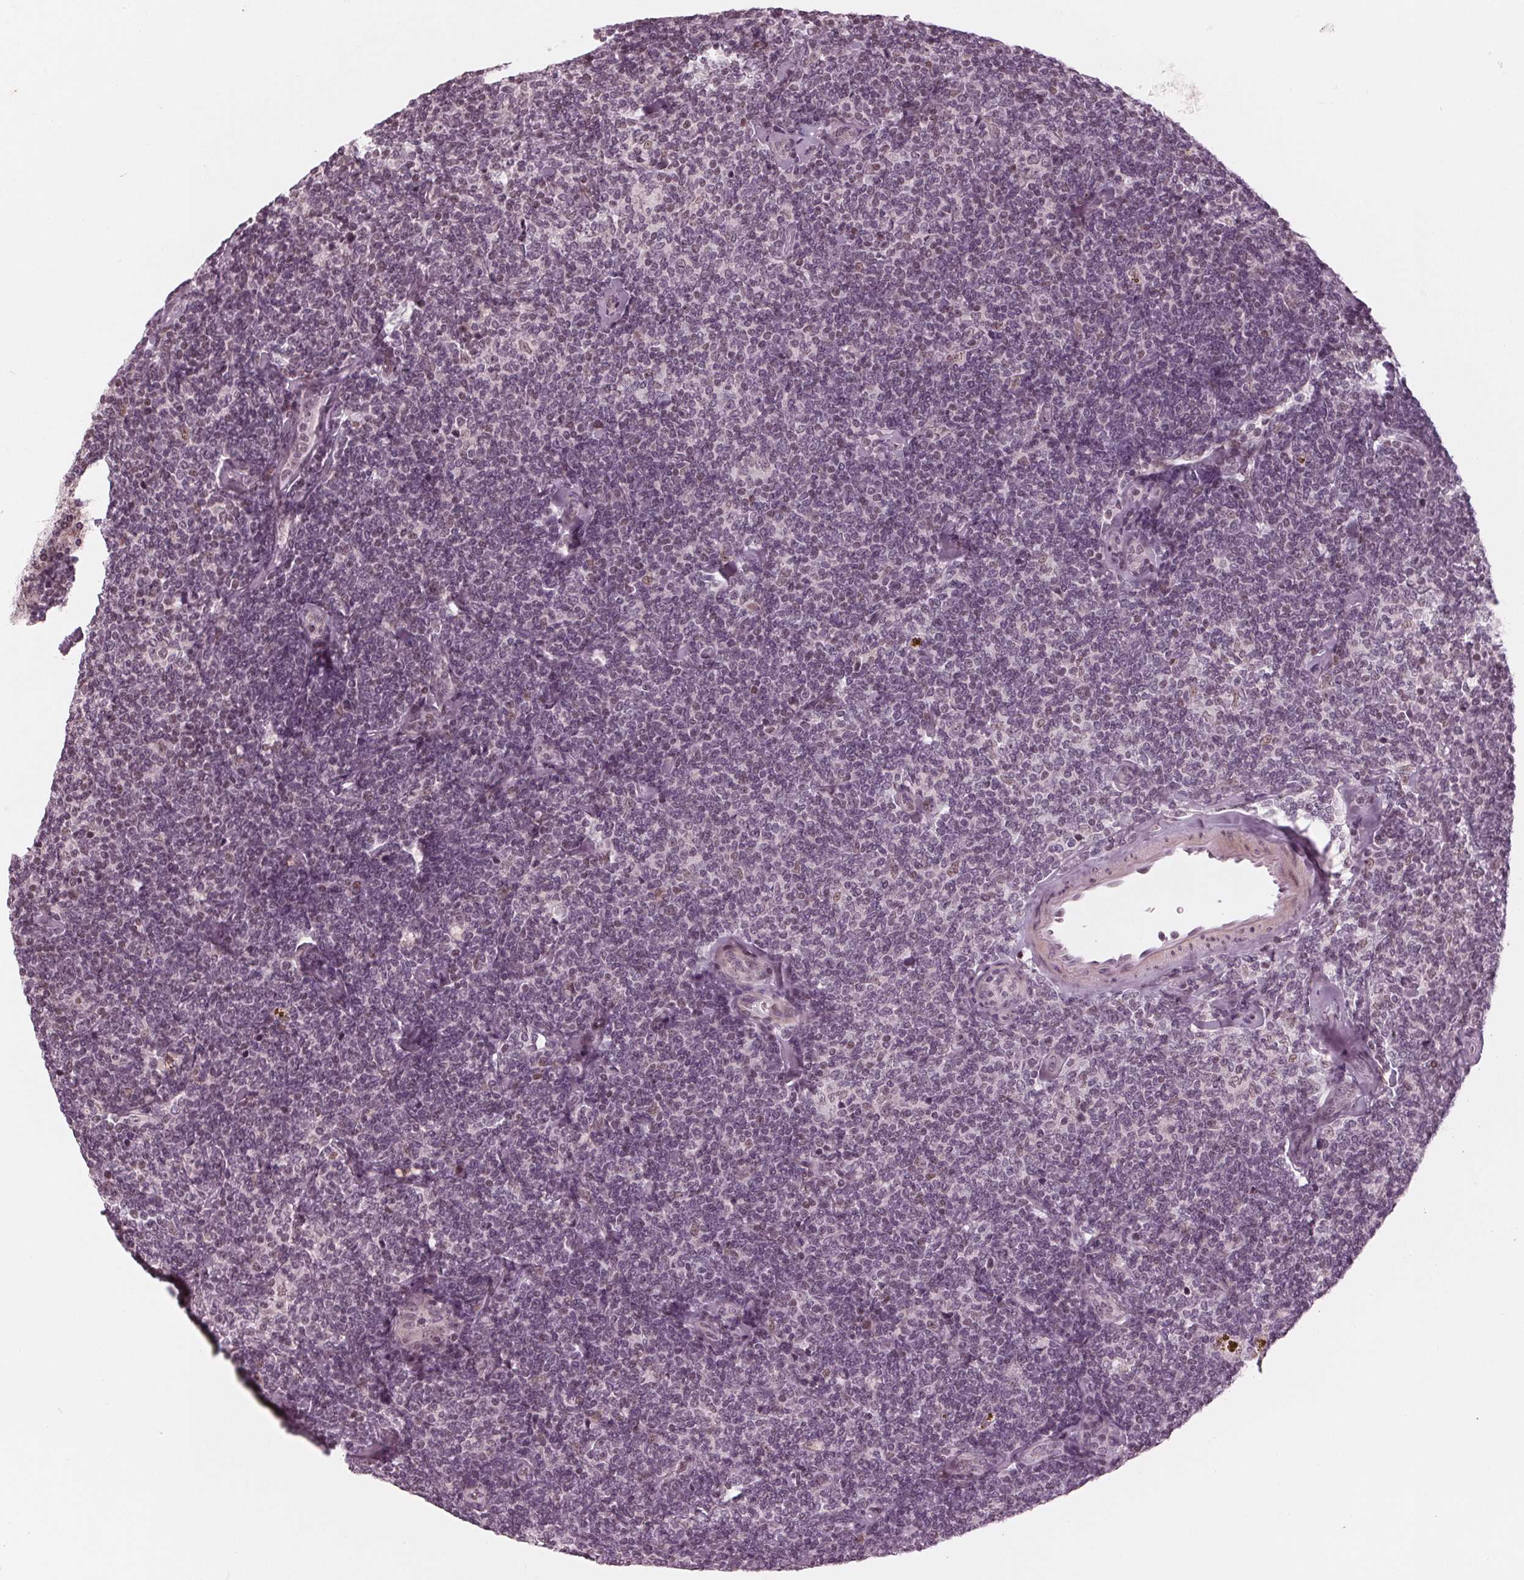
{"staining": {"intensity": "negative", "quantity": "none", "location": "none"}, "tissue": "lymphoma", "cell_type": "Tumor cells", "image_type": "cancer", "snomed": [{"axis": "morphology", "description": "Malignant lymphoma, non-Hodgkin's type, Low grade"}, {"axis": "topography", "description": "Lymph node"}], "caption": "Tumor cells are negative for brown protein staining in malignant lymphoma, non-Hodgkin's type (low-grade).", "gene": "DNMT3L", "patient": {"sex": "female", "age": 56}}